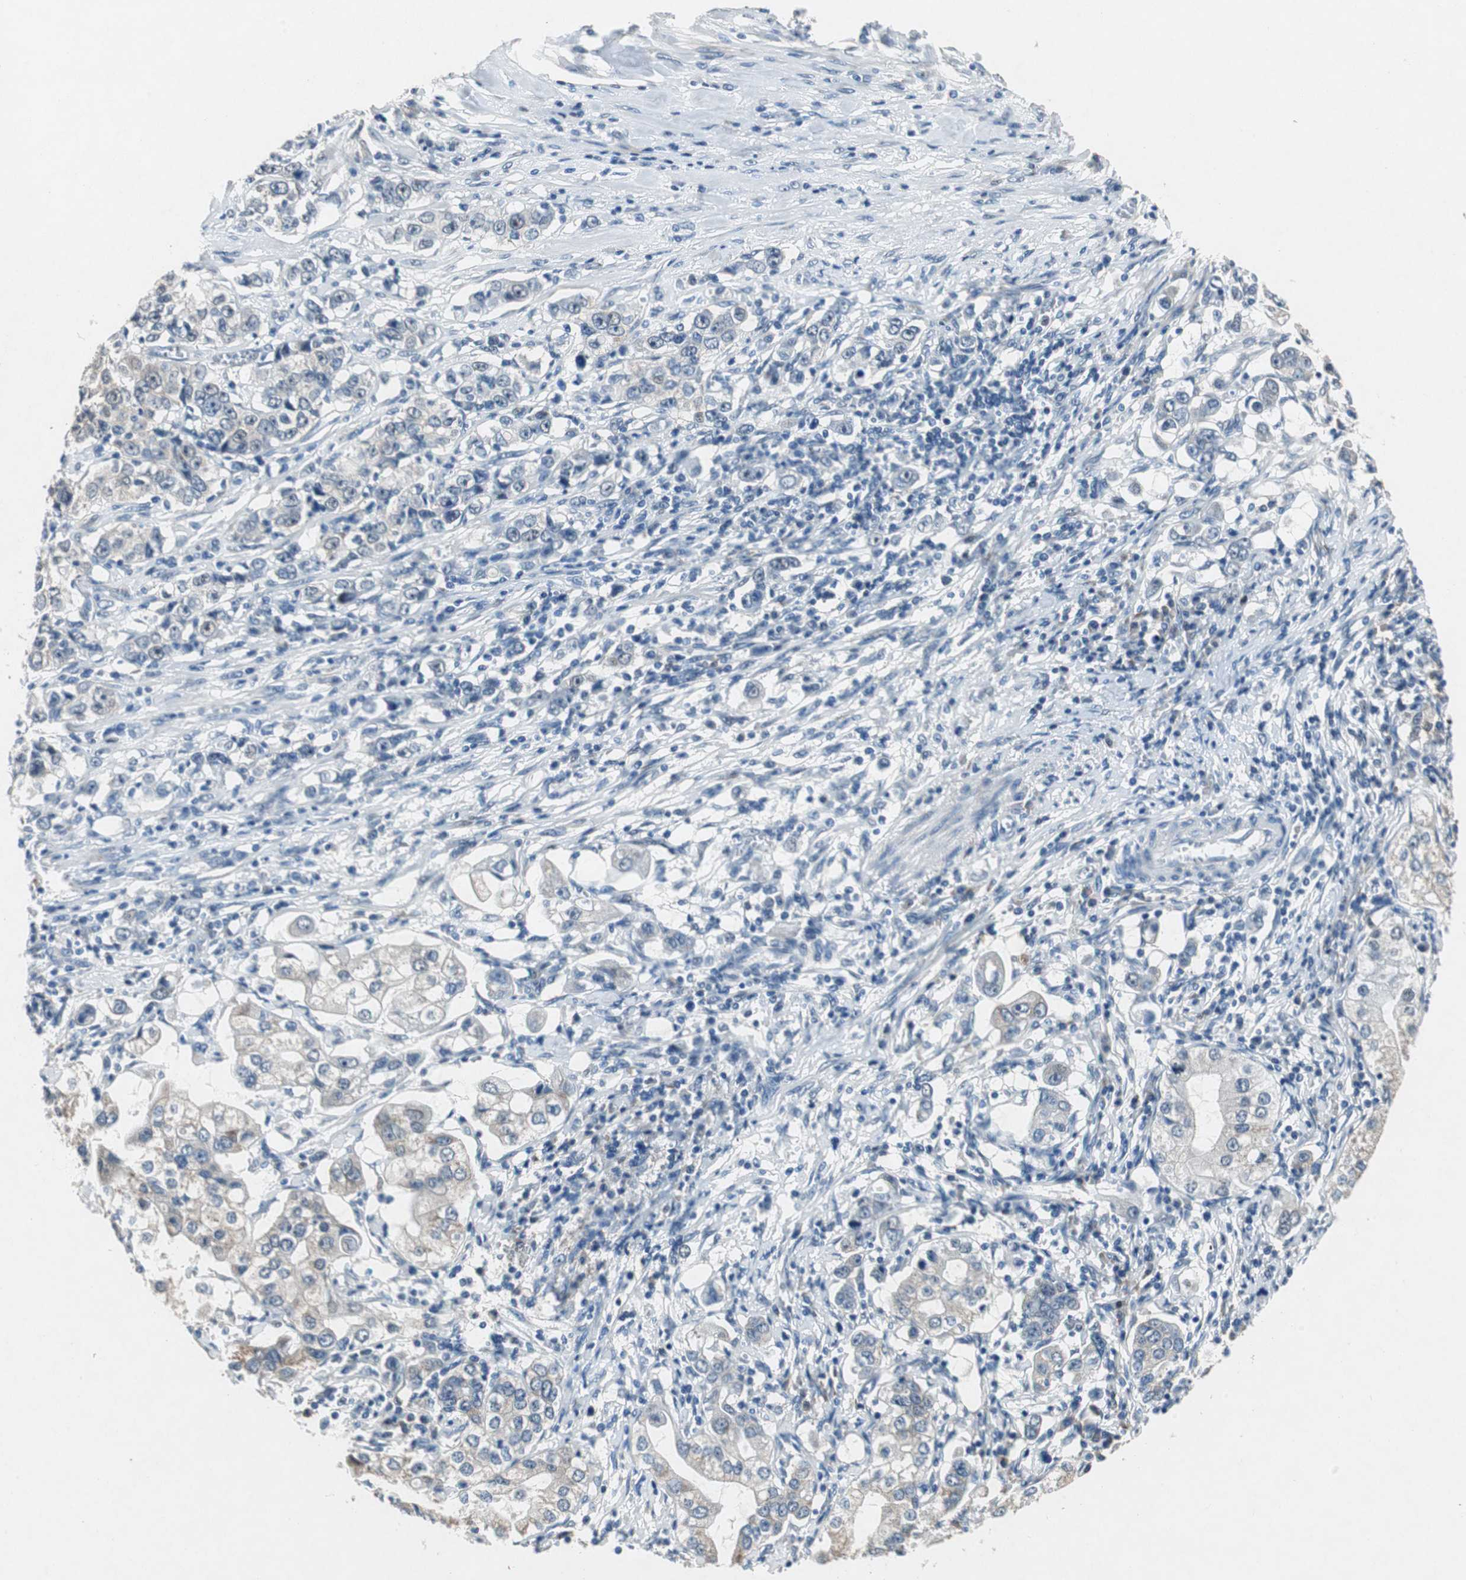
{"staining": {"intensity": "weak", "quantity": "<25%", "location": "cytoplasmic/membranous"}, "tissue": "stomach cancer", "cell_type": "Tumor cells", "image_type": "cancer", "snomed": [{"axis": "morphology", "description": "Adenocarcinoma, NOS"}, {"axis": "topography", "description": "Stomach, lower"}], "caption": "DAB (3,3'-diaminobenzidine) immunohistochemical staining of human stomach adenocarcinoma exhibits no significant positivity in tumor cells. (DAB immunohistochemistry (IHC), high magnification).", "gene": "RPL35", "patient": {"sex": "female", "age": 72}}